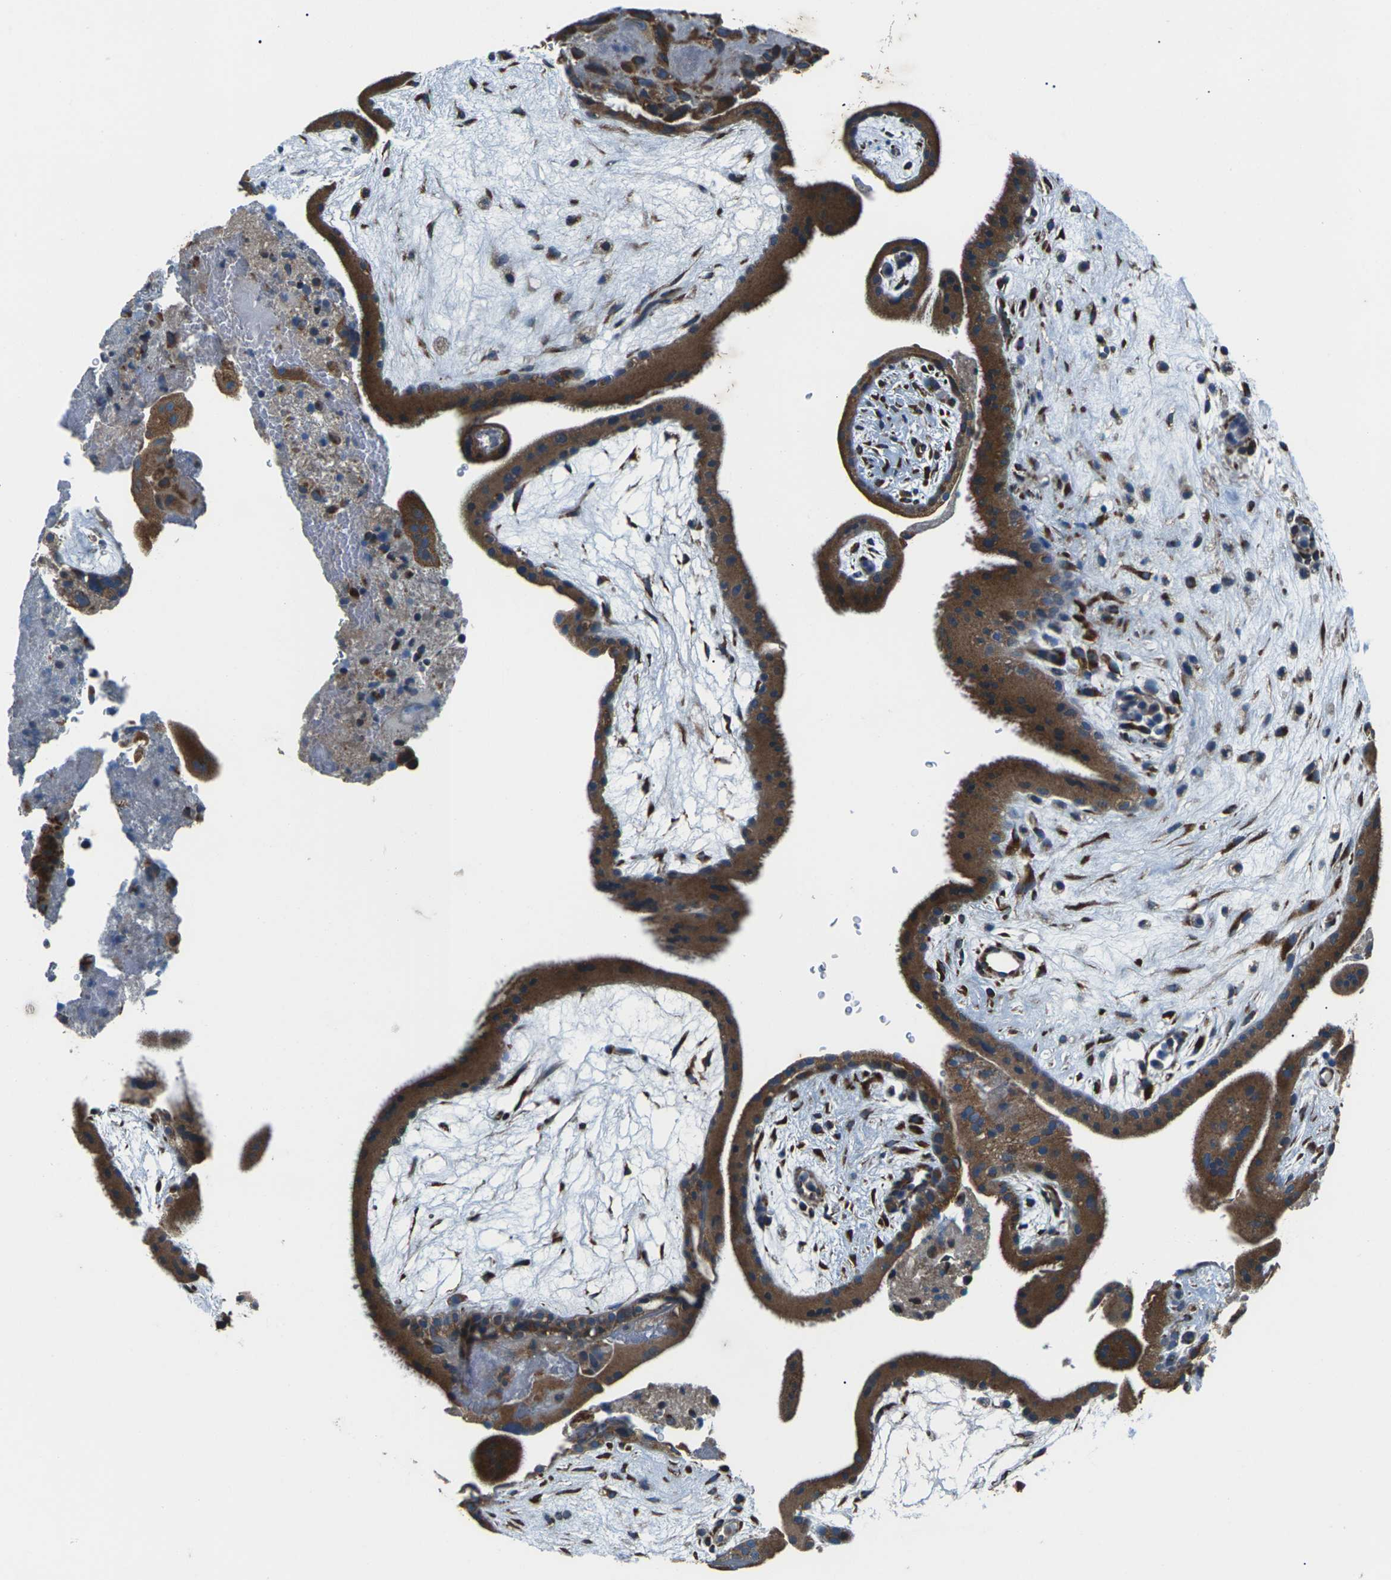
{"staining": {"intensity": "strong", "quantity": ">75%", "location": "cytoplasmic/membranous"}, "tissue": "placenta", "cell_type": "Trophoblastic cells", "image_type": "normal", "snomed": [{"axis": "morphology", "description": "Normal tissue, NOS"}, {"axis": "topography", "description": "Placenta"}], "caption": "A high amount of strong cytoplasmic/membranous staining is seen in about >75% of trophoblastic cells in normal placenta.", "gene": "GABRP", "patient": {"sex": "female", "age": 19}}